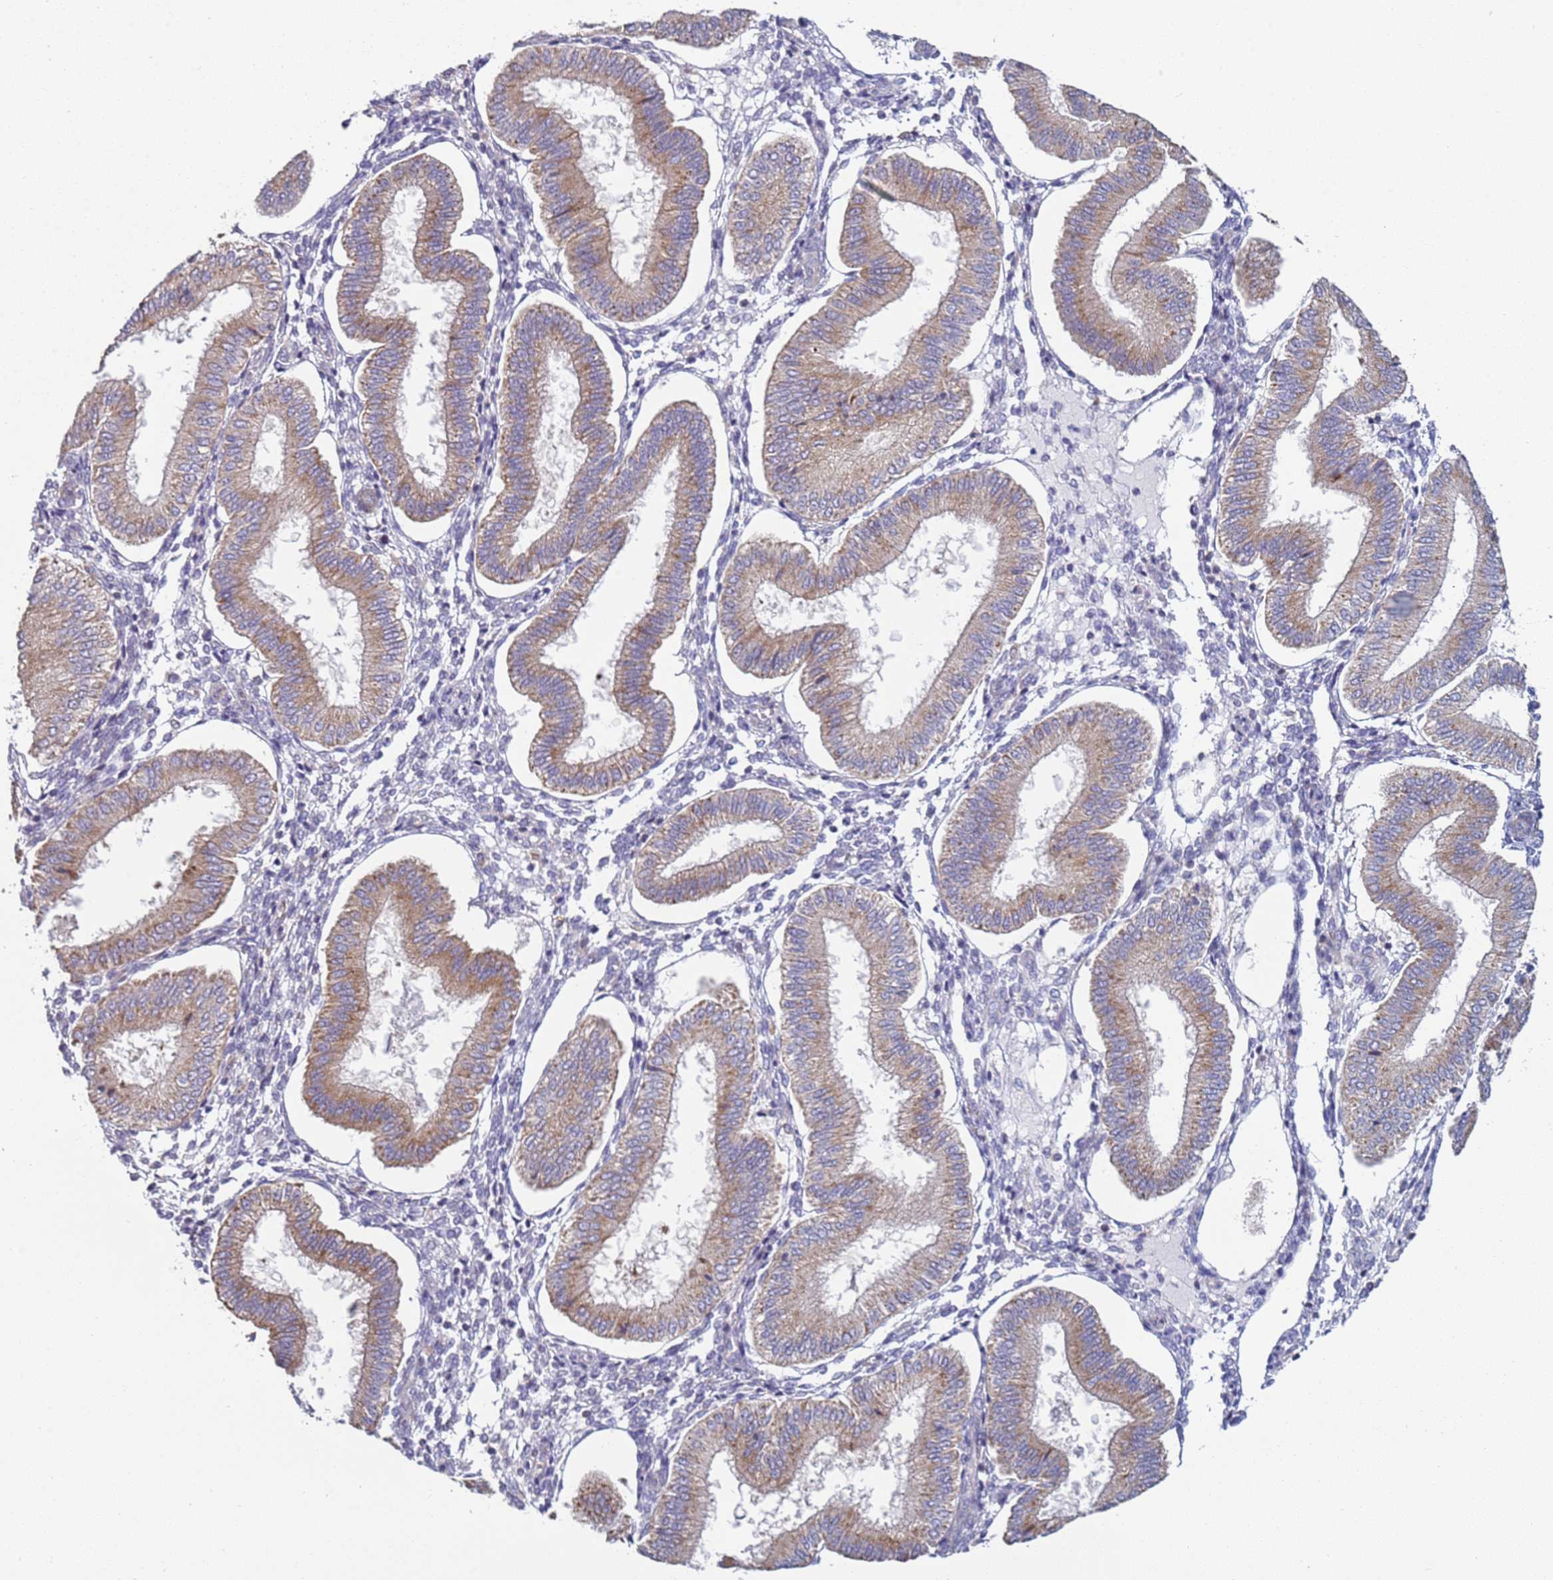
{"staining": {"intensity": "negative", "quantity": "none", "location": "none"}, "tissue": "endometrium", "cell_type": "Cells in endometrial stroma", "image_type": "normal", "snomed": [{"axis": "morphology", "description": "Normal tissue, NOS"}, {"axis": "topography", "description": "Endometrium"}], "caption": "The photomicrograph reveals no staining of cells in endometrial stroma in unremarkable endometrium. Brightfield microscopy of immunohistochemistry stained with DAB (3,3'-diaminobenzidine) (brown) and hematoxylin (blue), captured at high magnification.", "gene": "DIP2B", "patient": {"sex": "female", "age": 39}}